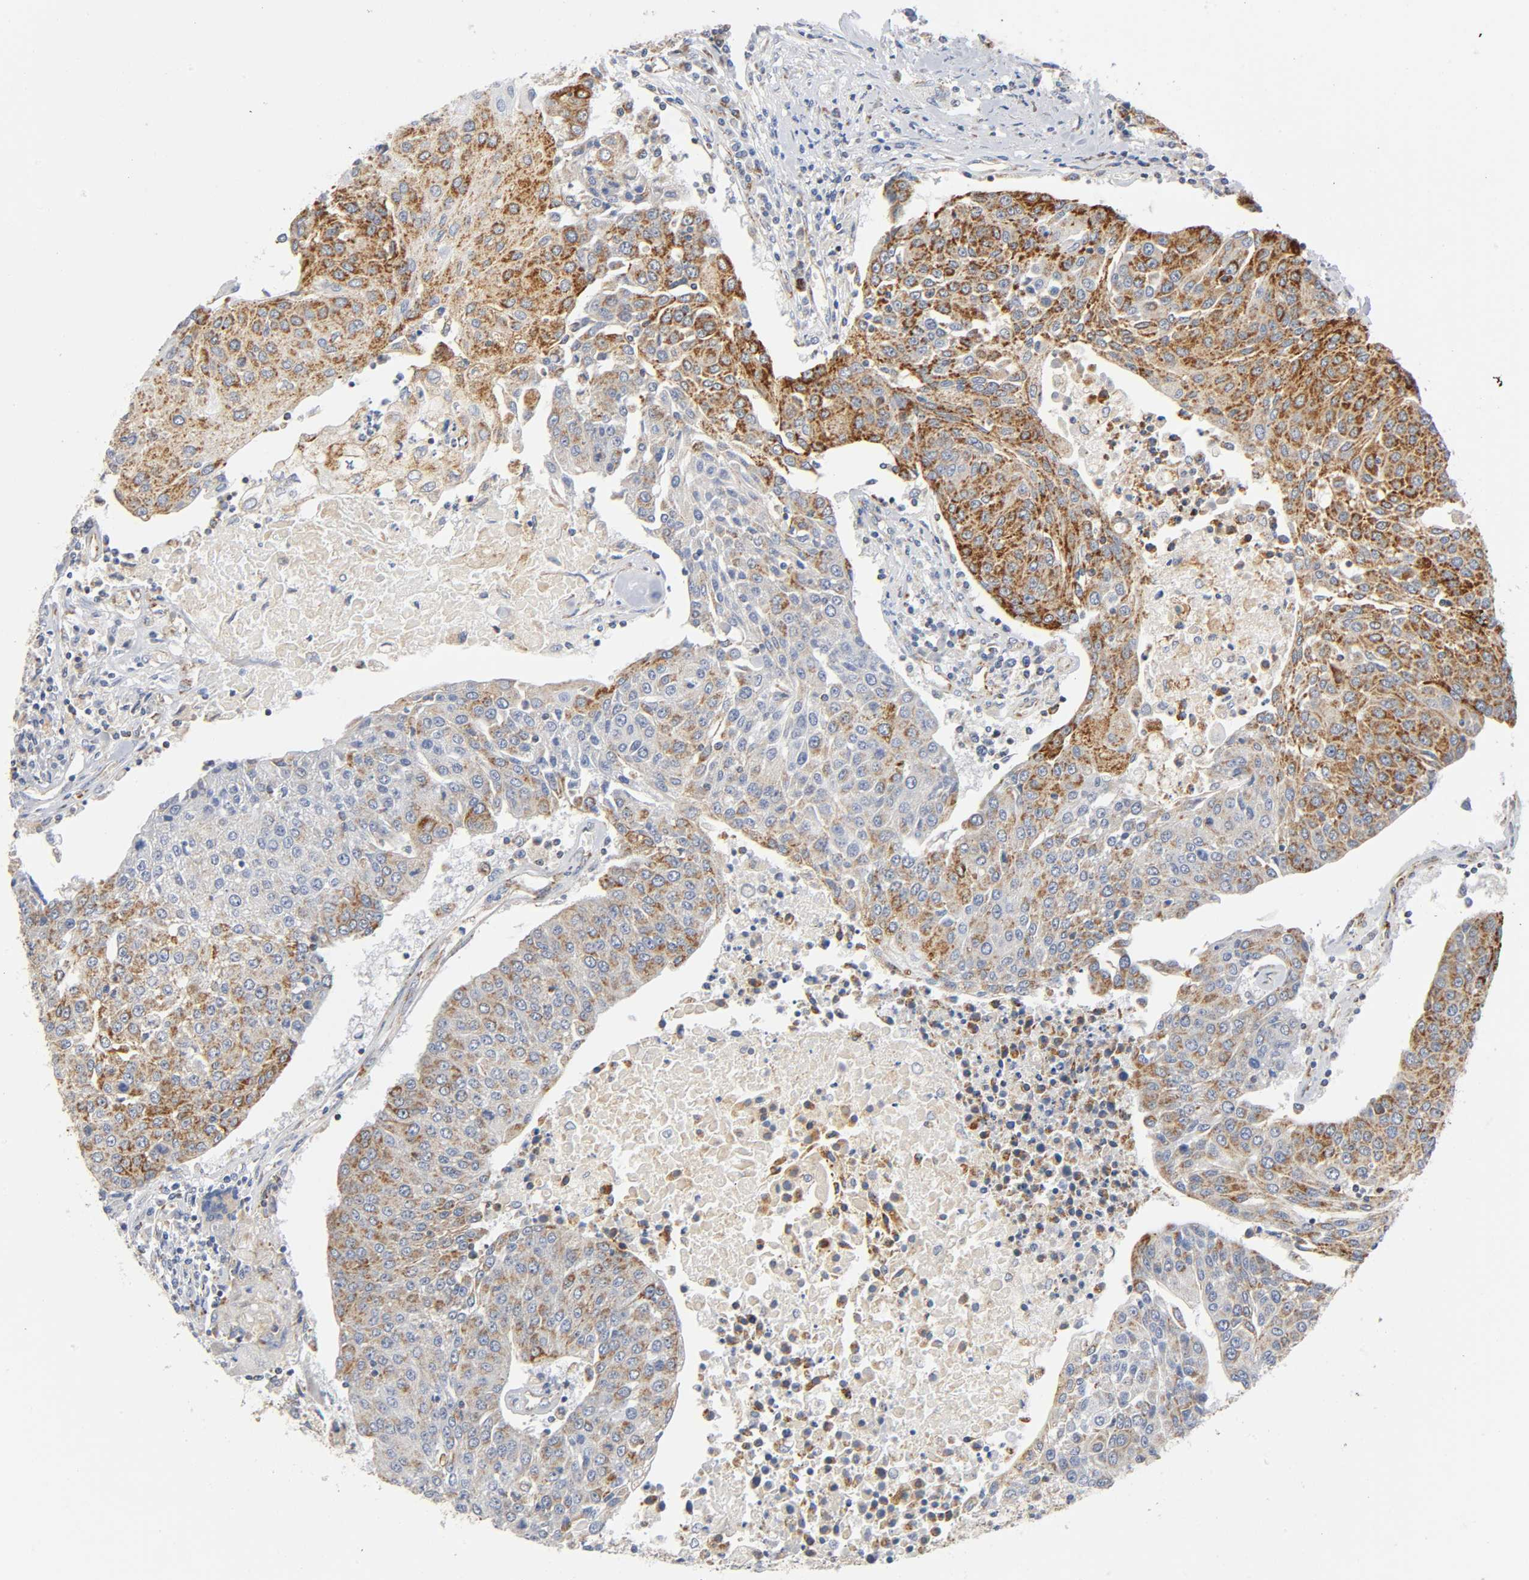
{"staining": {"intensity": "strong", "quantity": ">75%", "location": "cytoplasmic/membranous"}, "tissue": "urothelial cancer", "cell_type": "Tumor cells", "image_type": "cancer", "snomed": [{"axis": "morphology", "description": "Urothelial carcinoma, High grade"}, {"axis": "topography", "description": "Urinary bladder"}], "caption": "Immunohistochemical staining of human high-grade urothelial carcinoma exhibits high levels of strong cytoplasmic/membranous staining in about >75% of tumor cells.", "gene": "BAK1", "patient": {"sex": "female", "age": 85}}